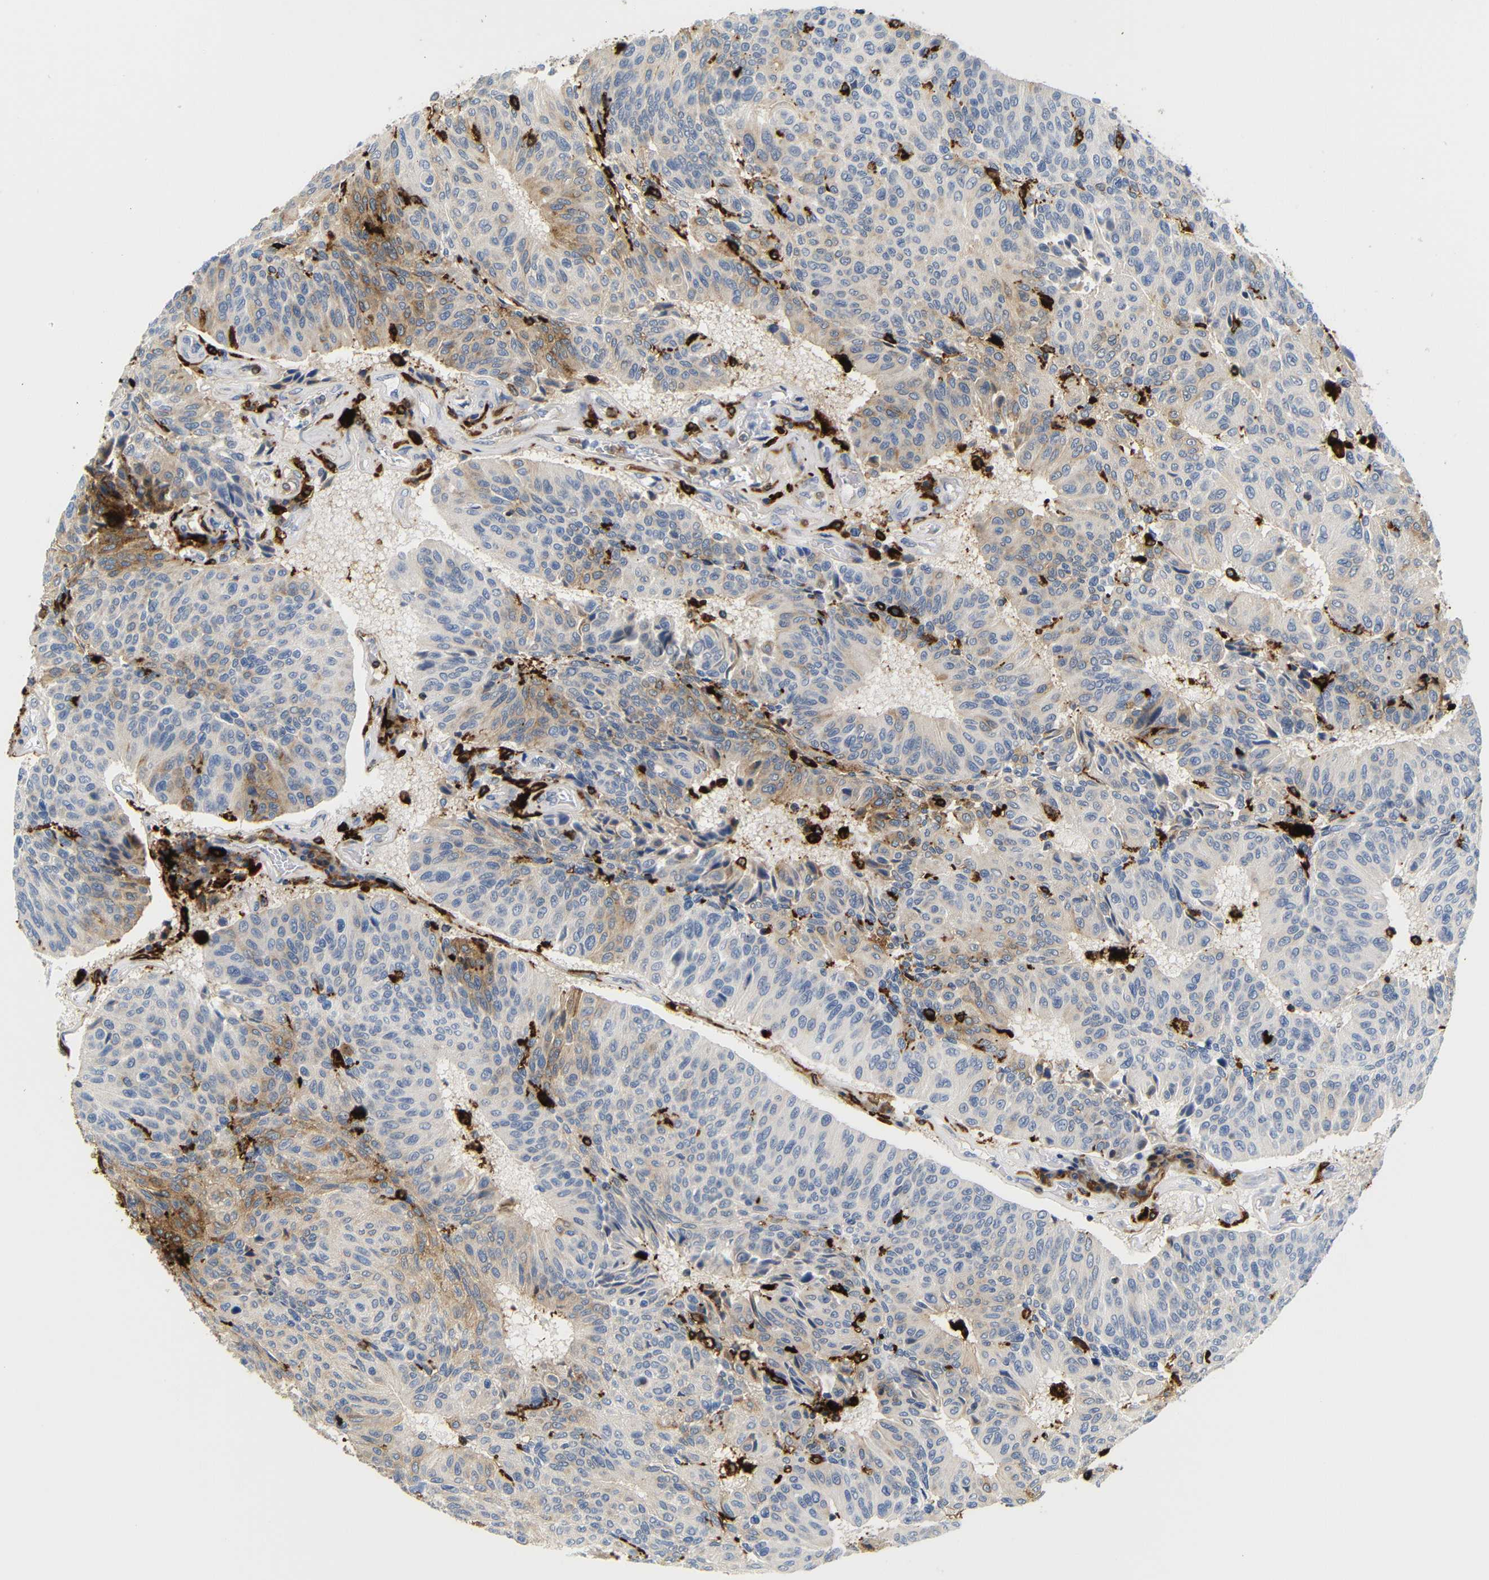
{"staining": {"intensity": "weak", "quantity": "25%-75%", "location": "cytoplasmic/membranous"}, "tissue": "urothelial cancer", "cell_type": "Tumor cells", "image_type": "cancer", "snomed": [{"axis": "morphology", "description": "Urothelial carcinoma, High grade"}, {"axis": "topography", "description": "Urinary bladder"}], "caption": "Protein expression analysis of urothelial cancer reveals weak cytoplasmic/membranous positivity in about 25%-75% of tumor cells. (Stains: DAB (3,3'-diaminobenzidine) in brown, nuclei in blue, Microscopy: brightfield microscopy at high magnification).", "gene": "HLA-DQB1", "patient": {"sex": "male", "age": 66}}